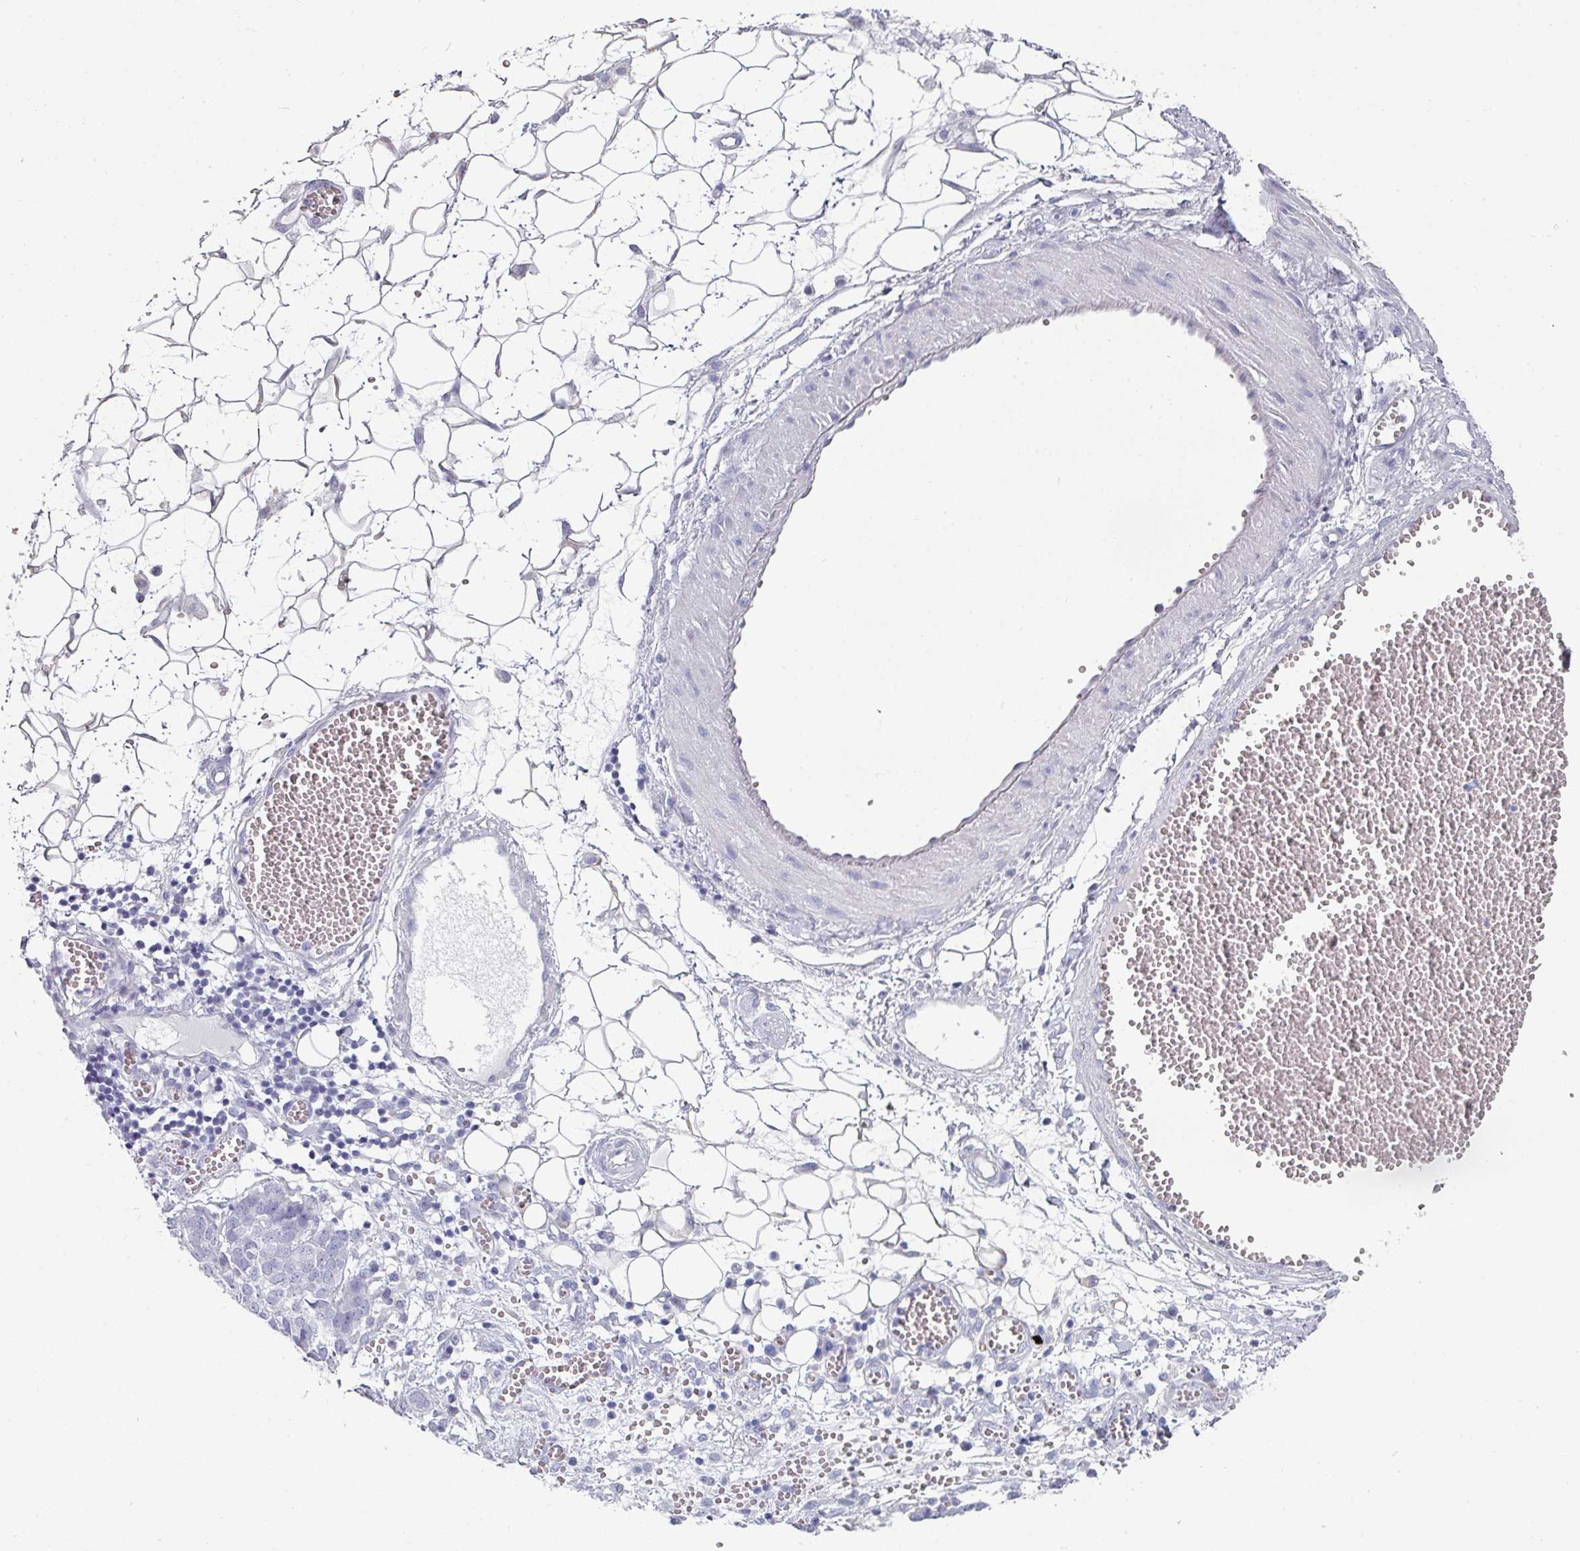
{"staining": {"intensity": "negative", "quantity": "none", "location": "none"}, "tissue": "ovarian cancer", "cell_type": "Tumor cells", "image_type": "cancer", "snomed": [{"axis": "morphology", "description": "Cystadenocarcinoma, serous, NOS"}, {"axis": "topography", "description": "Soft tissue"}, {"axis": "topography", "description": "Ovary"}], "caption": "Tumor cells show no significant expression in ovarian cancer.", "gene": "SETBP1", "patient": {"sex": "female", "age": 57}}